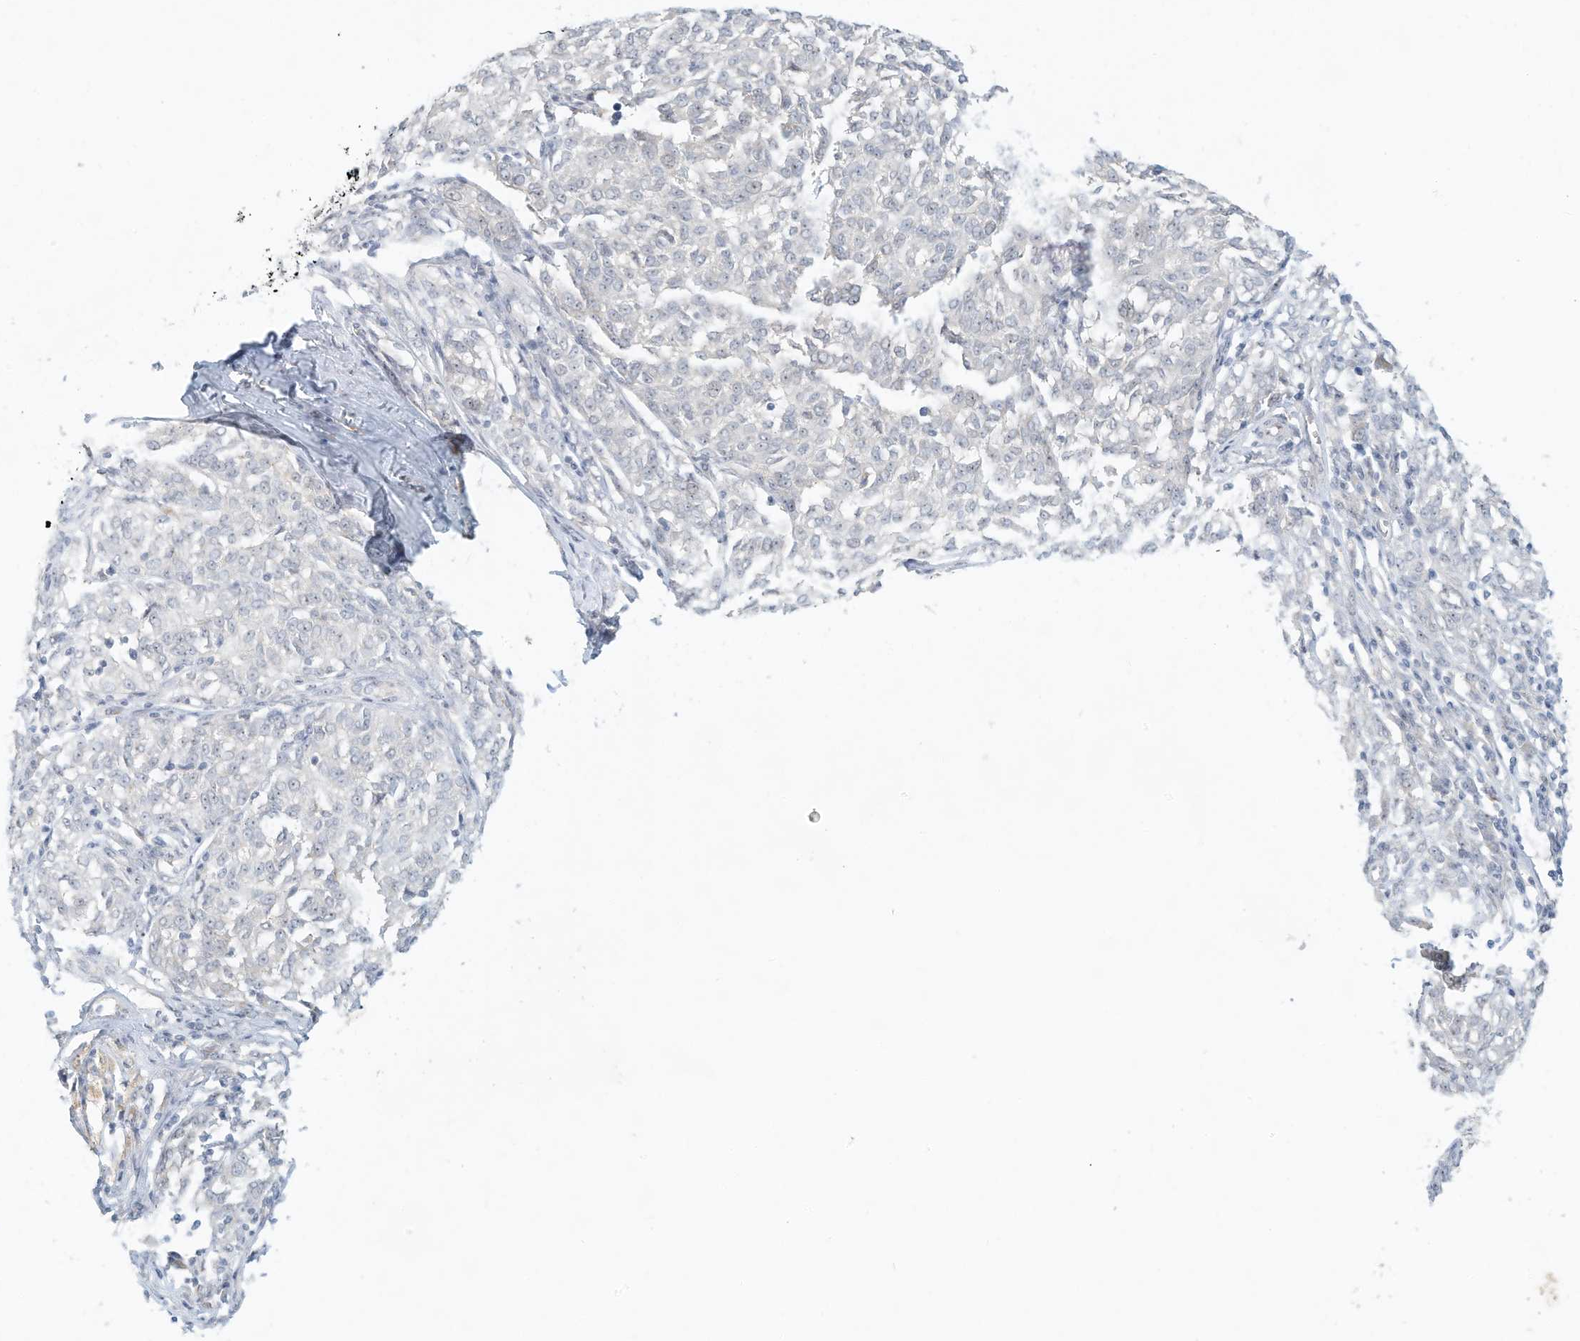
{"staining": {"intensity": "negative", "quantity": "none", "location": "none"}, "tissue": "melanoma", "cell_type": "Tumor cells", "image_type": "cancer", "snomed": [{"axis": "morphology", "description": "Malignant melanoma, NOS"}, {"axis": "topography", "description": "Skin"}], "caption": "Protein analysis of melanoma reveals no significant positivity in tumor cells.", "gene": "PAK6", "patient": {"sex": "female", "age": 72}}